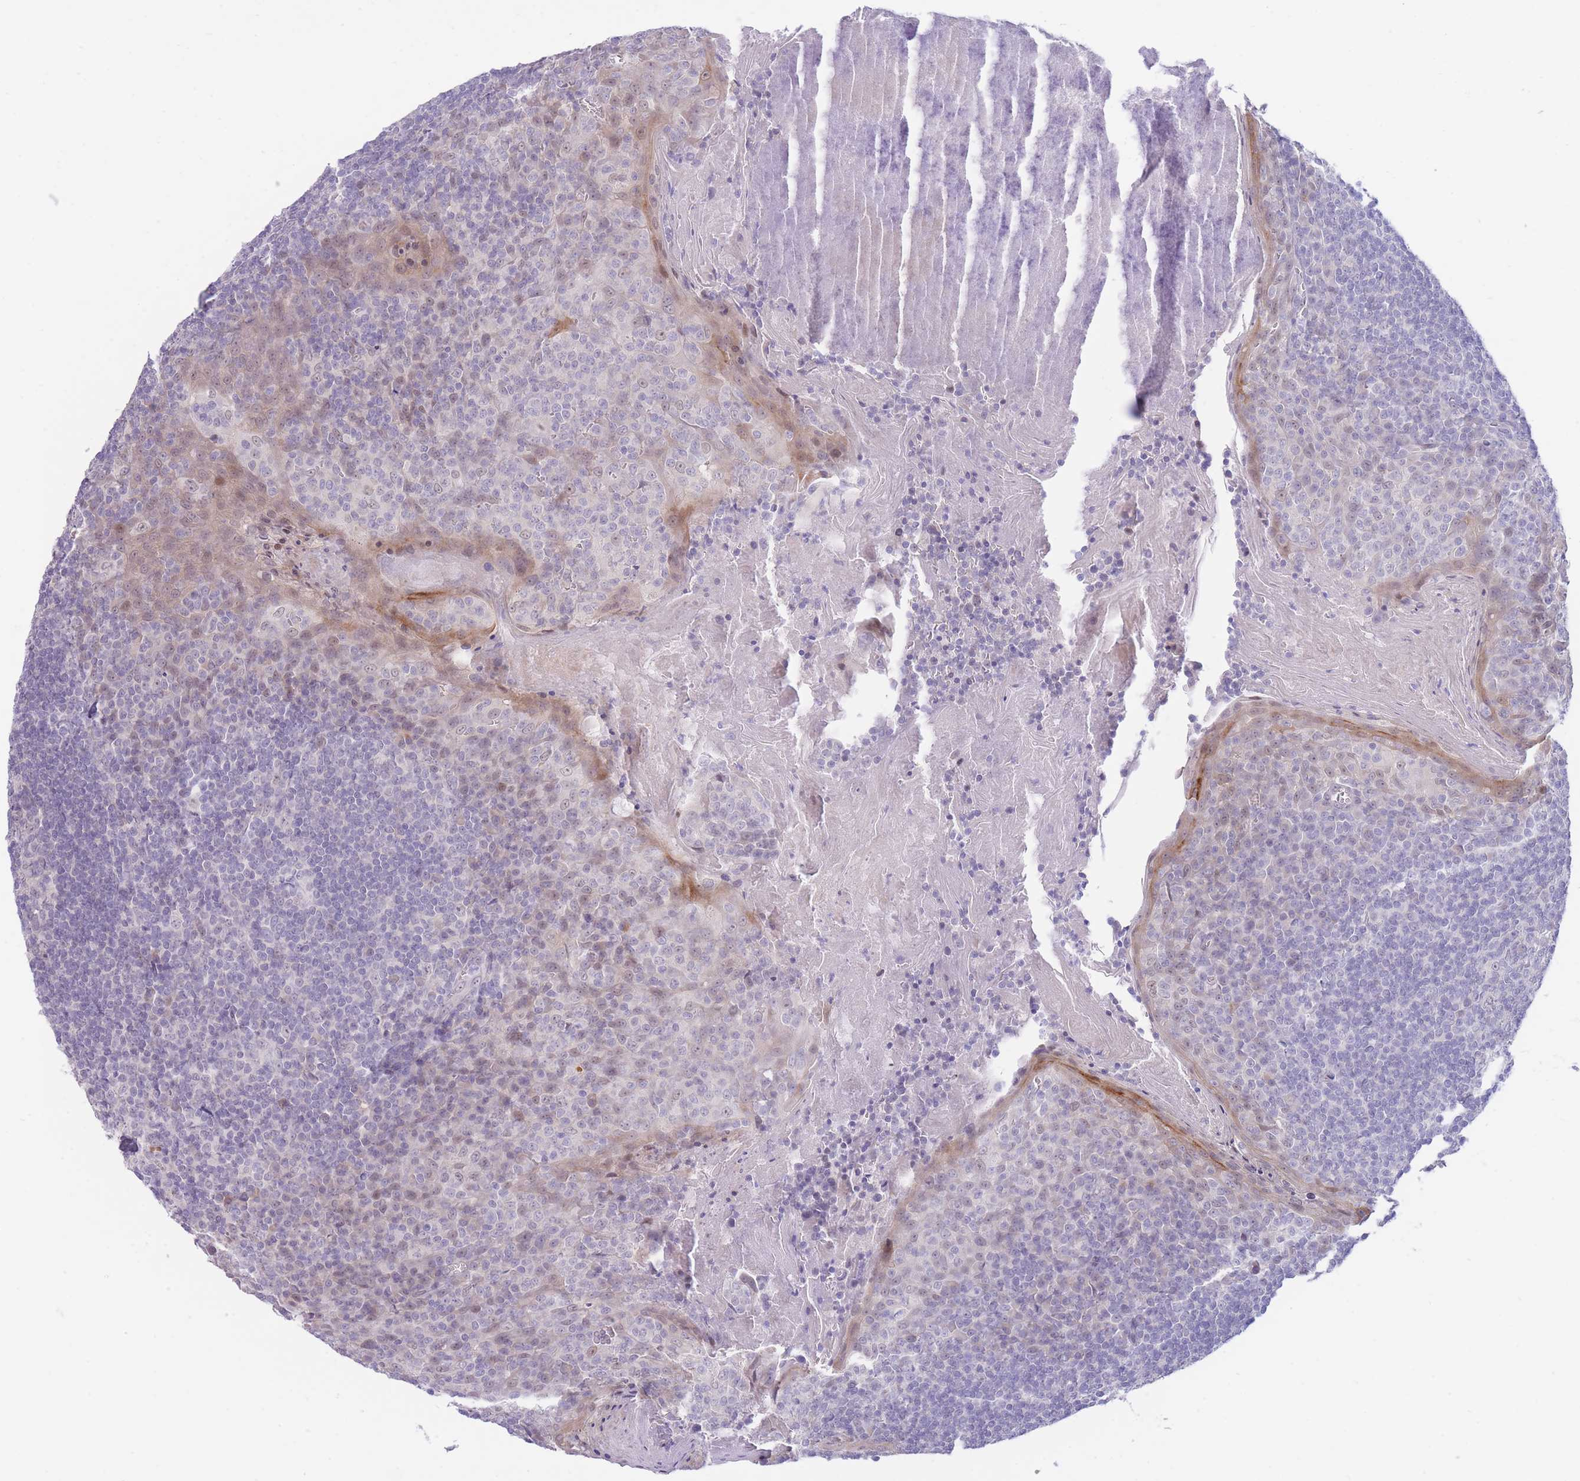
{"staining": {"intensity": "negative", "quantity": "none", "location": "none"}, "tissue": "tonsil", "cell_type": "Germinal center cells", "image_type": "normal", "snomed": [{"axis": "morphology", "description": "Normal tissue, NOS"}, {"axis": "topography", "description": "Tonsil"}], "caption": "Immunohistochemical staining of unremarkable human tonsil exhibits no significant positivity in germinal center cells.", "gene": "FBXO46", "patient": {"sex": "male", "age": 27}}